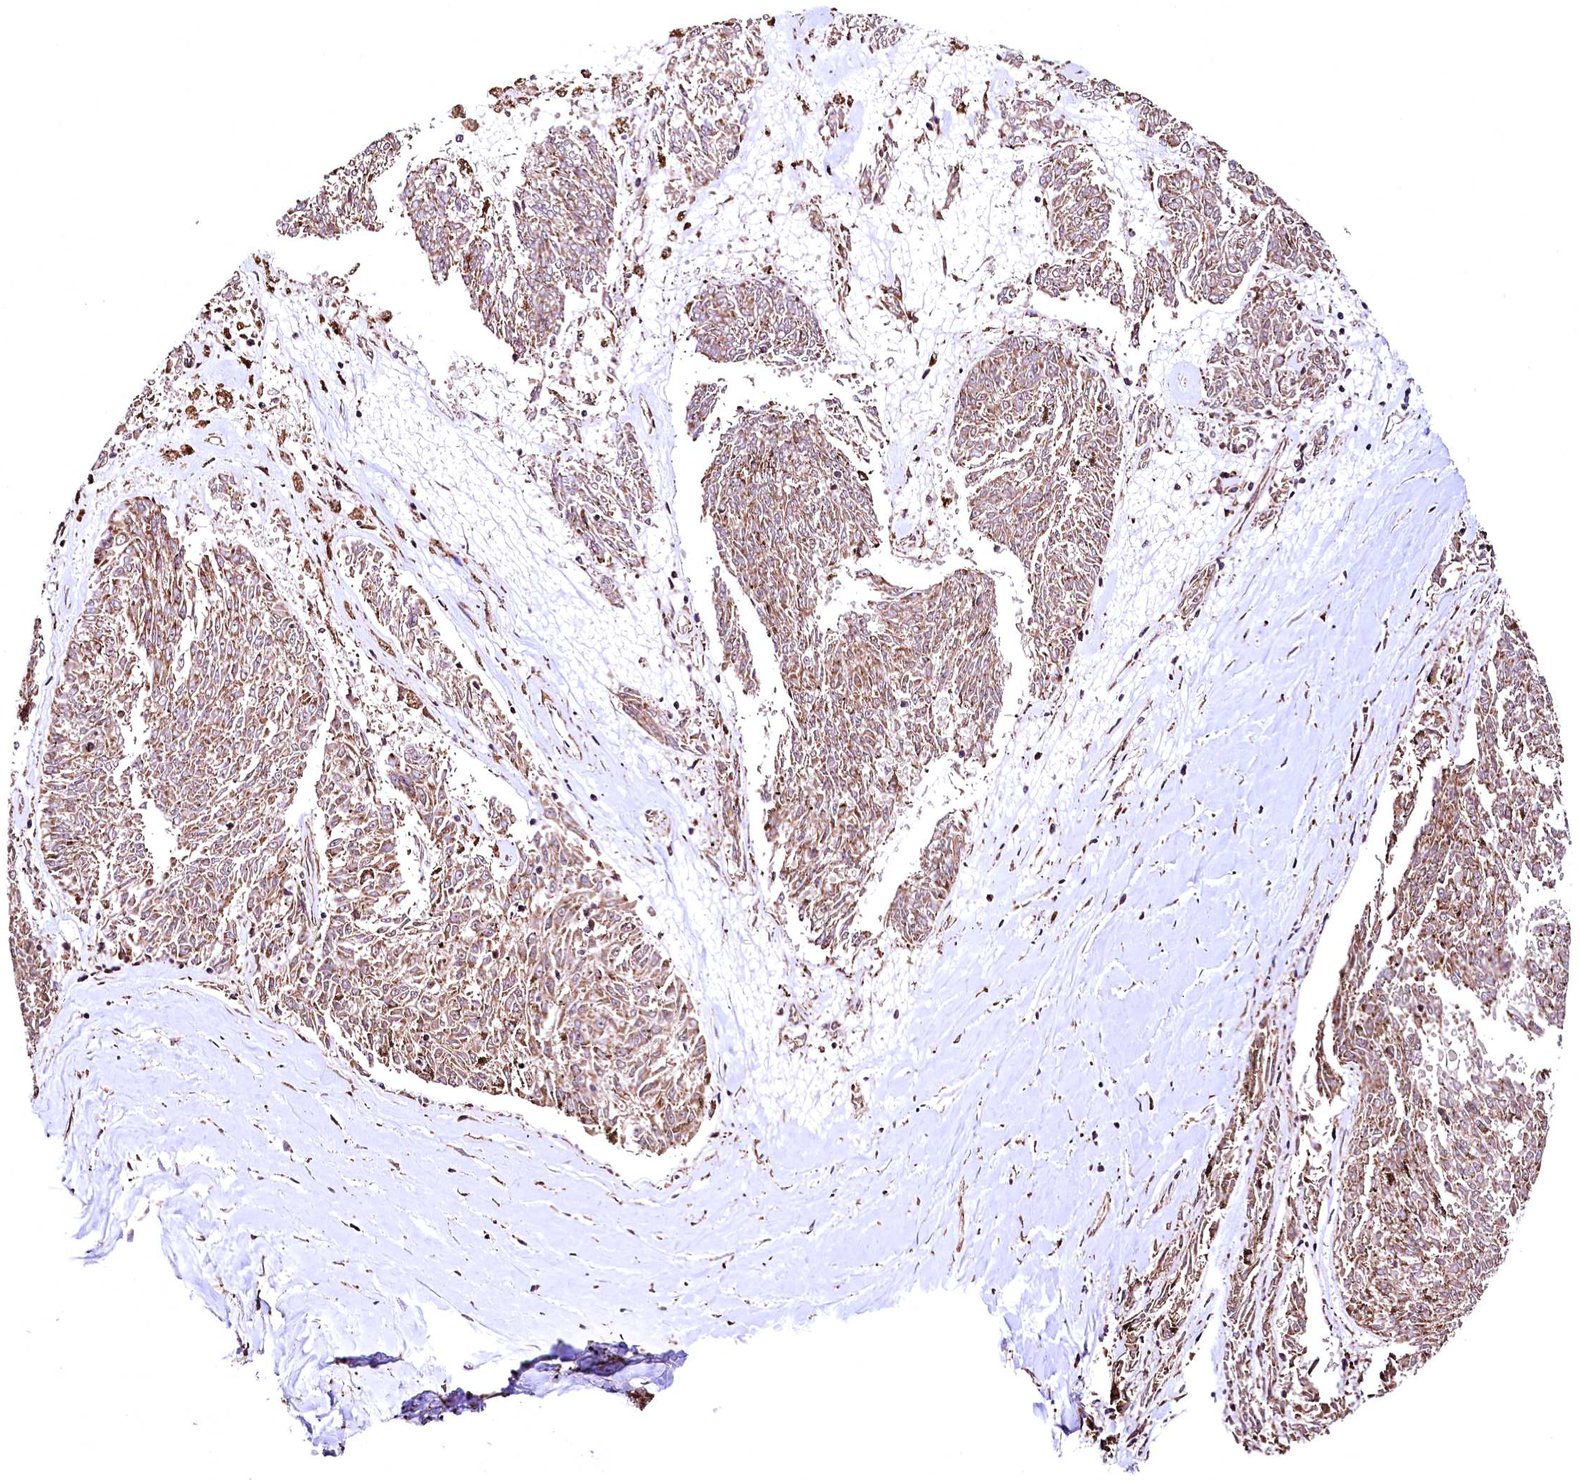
{"staining": {"intensity": "weak", "quantity": "25%-75%", "location": "cytoplasmic/membranous"}, "tissue": "melanoma", "cell_type": "Tumor cells", "image_type": "cancer", "snomed": [{"axis": "morphology", "description": "Malignant melanoma, NOS"}, {"axis": "topography", "description": "Skin"}], "caption": "Melanoma stained with a protein marker demonstrates weak staining in tumor cells.", "gene": "PDS5B", "patient": {"sex": "female", "age": 72}}